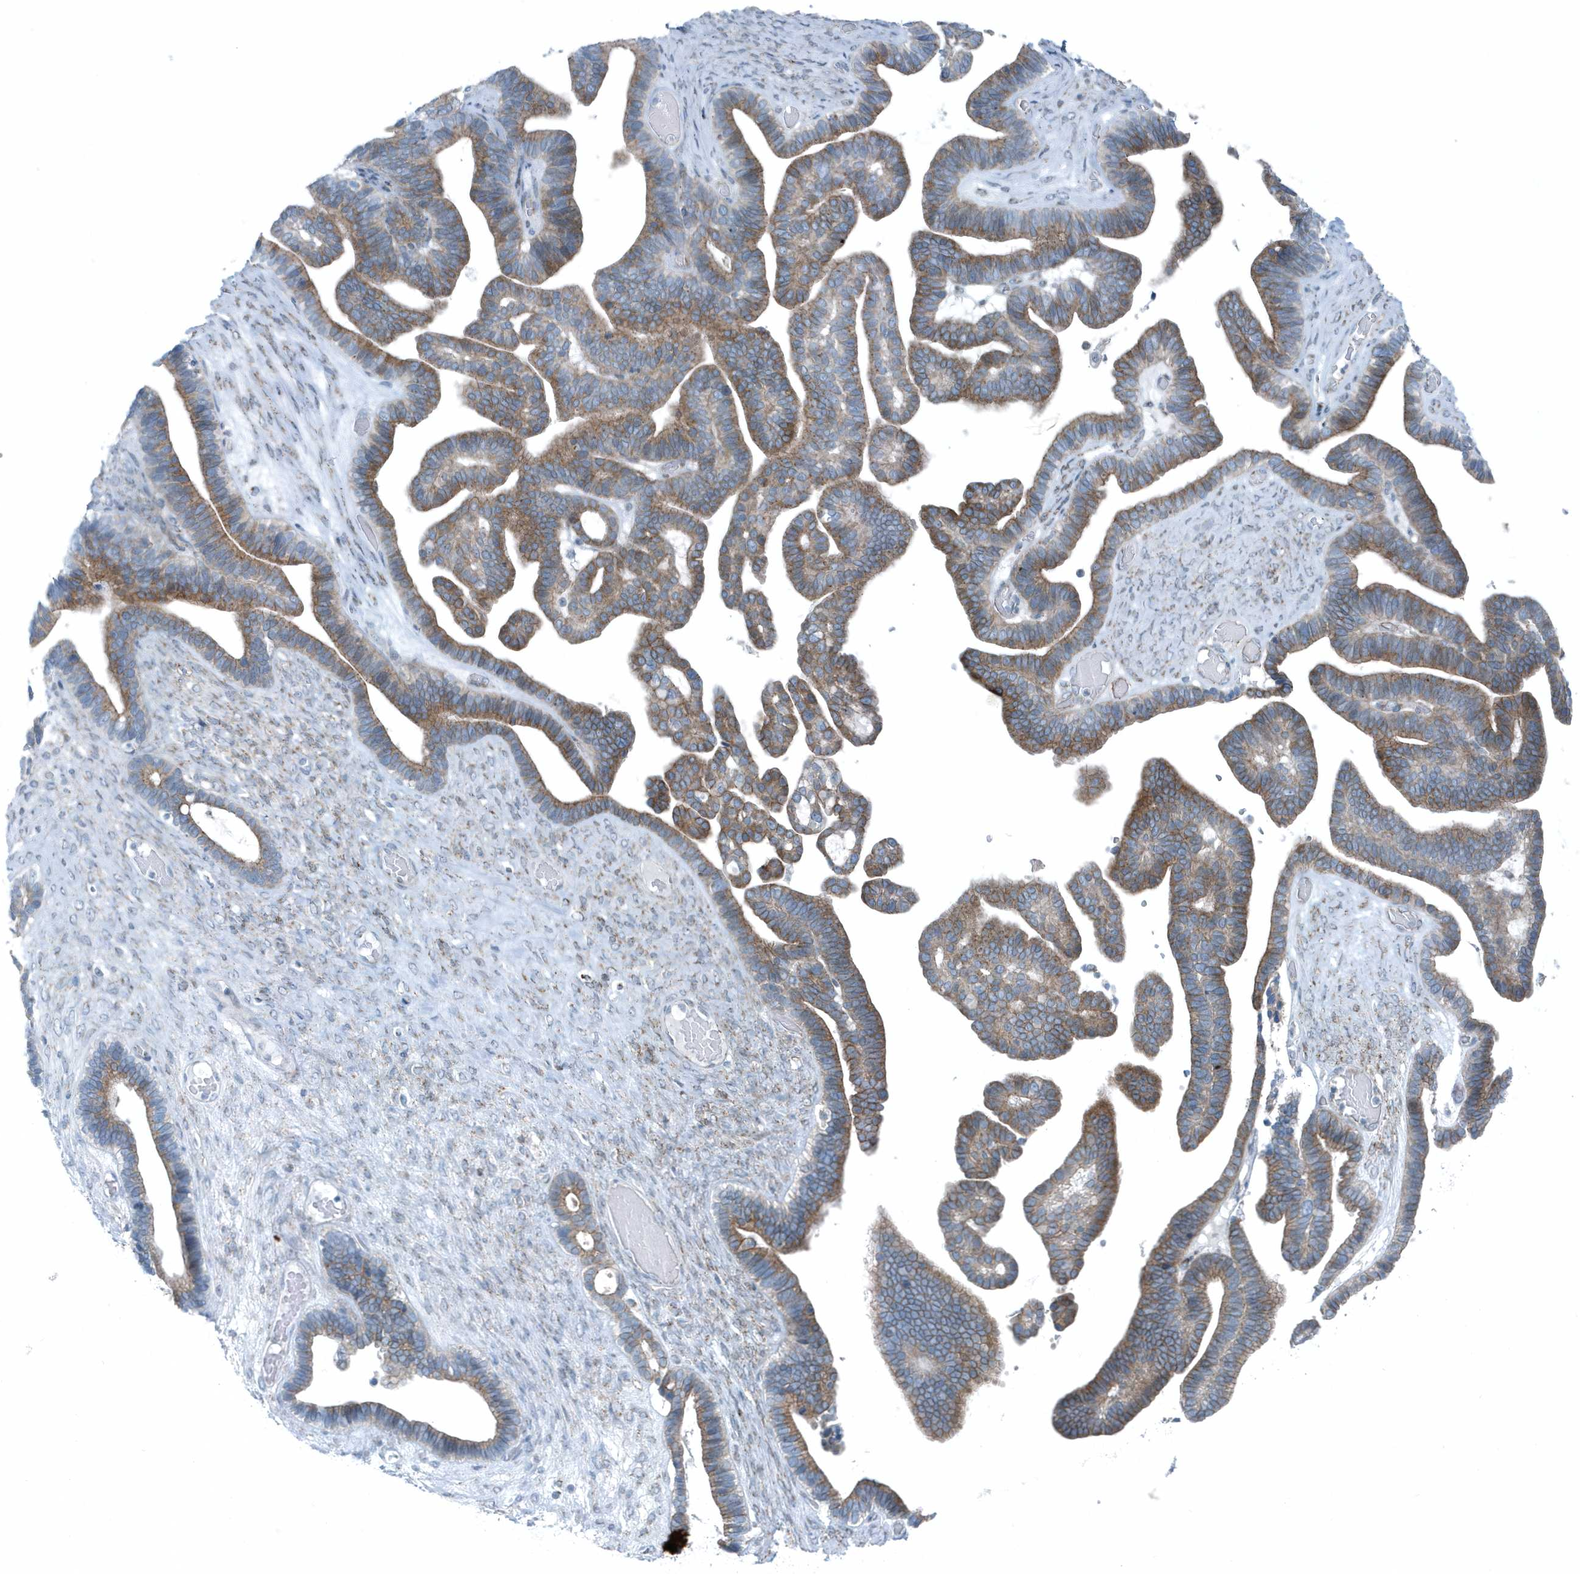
{"staining": {"intensity": "moderate", "quantity": ">75%", "location": "cytoplasmic/membranous"}, "tissue": "ovarian cancer", "cell_type": "Tumor cells", "image_type": "cancer", "snomed": [{"axis": "morphology", "description": "Cystadenocarcinoma, serous, NOS"}, {"axis": "topography", "description": "Ovary"}], "caption": "Brown immunohistochemical staining in human serous cystadenocarcinoma (ovarian) displays moderate cytoplasmic/membranous staining in about >75% of tumor cells. The staining was performed using DAB (3,3'-diaminobenzidine), with brown indicating positive protein expression. Nuclei are stained blue with hematoxylin.", "gene": "GCC2", "patient": {"sex": "female", "age": 56}}